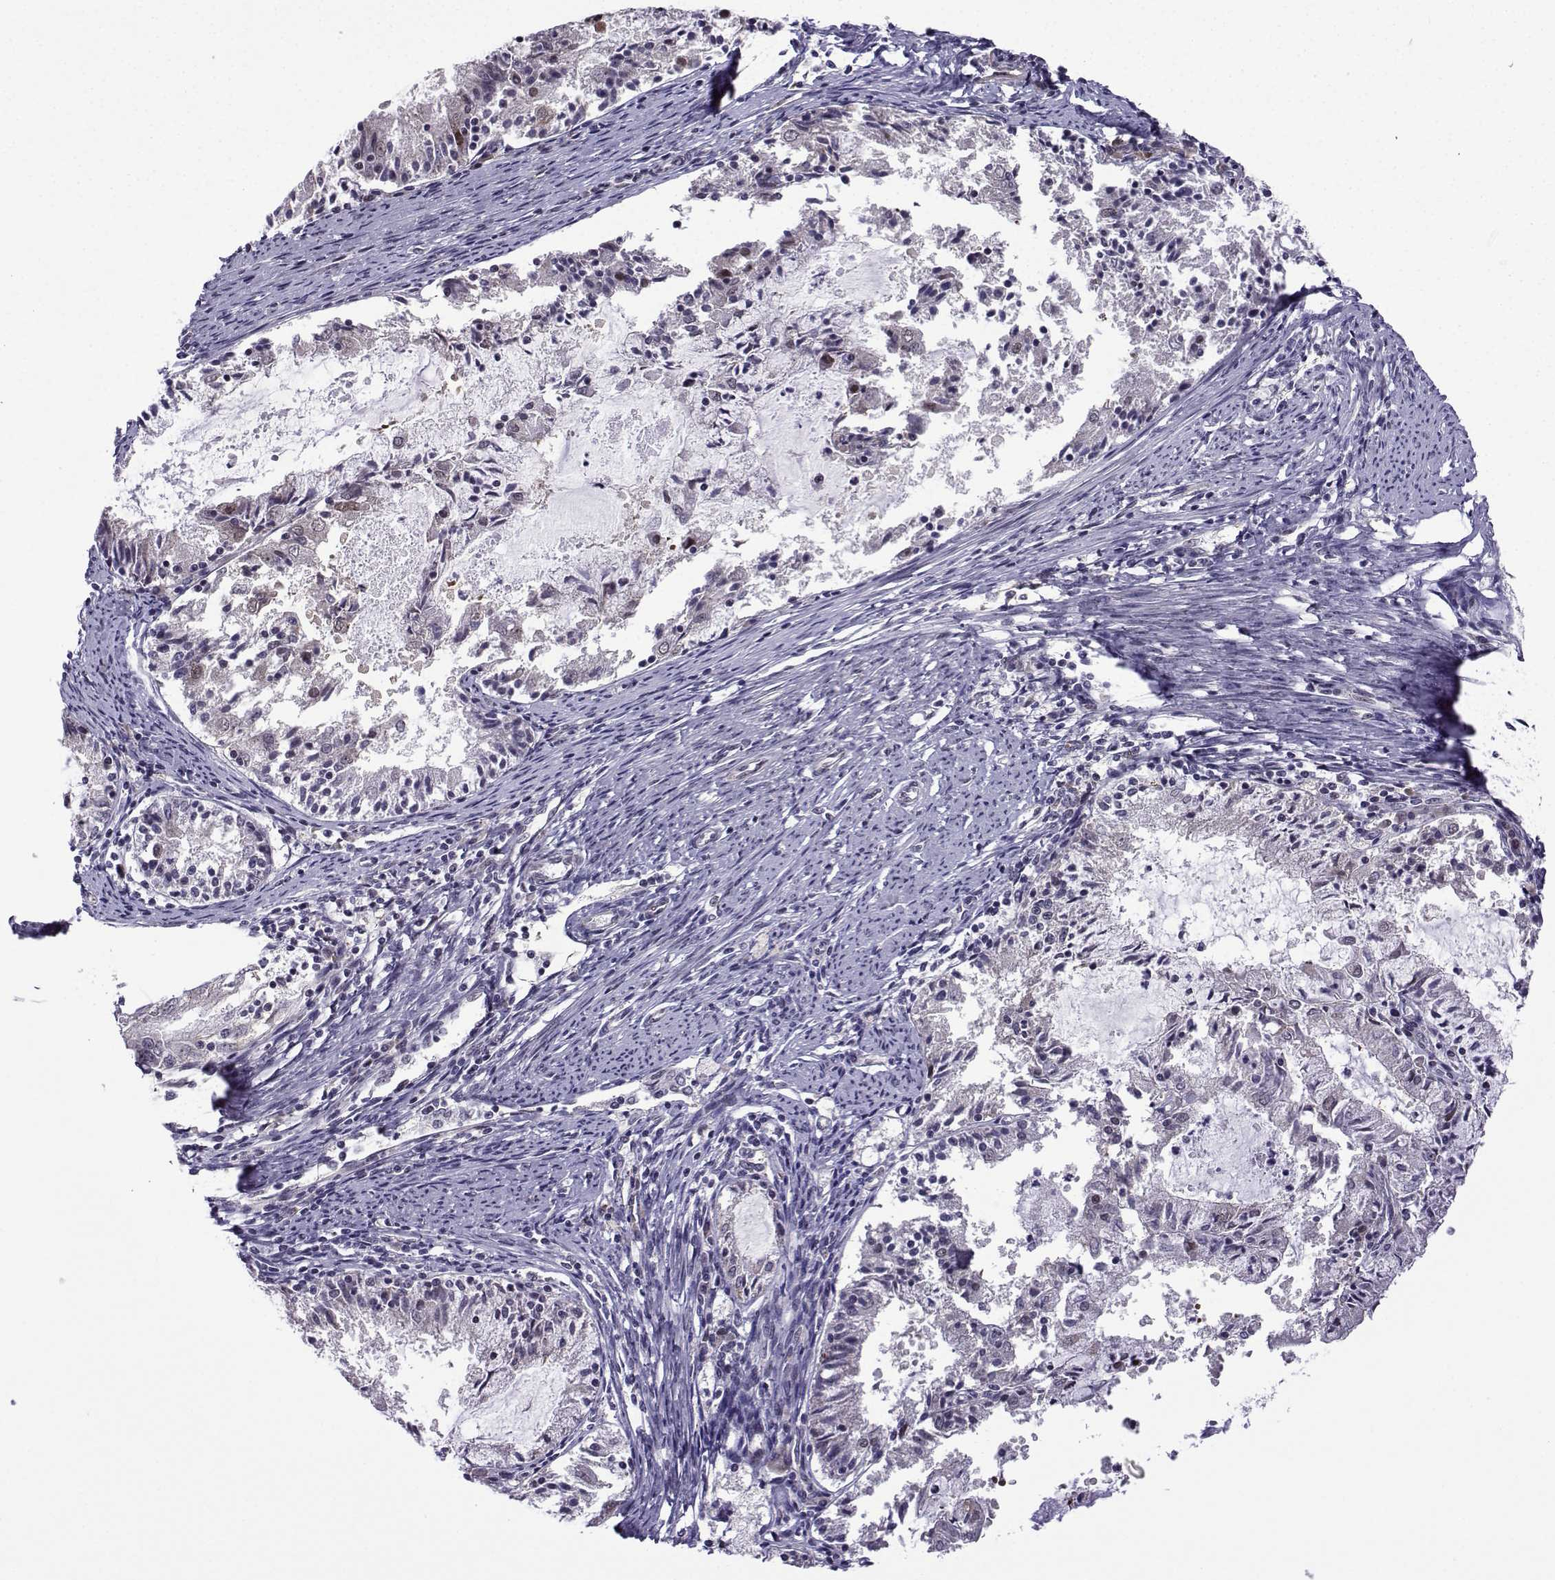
{"staining": {"intensity": "weak", "quantity": "<25%", "location": "cytoplasmic/membranous"}, "tissue": "endometrial cancer", "cell_type": "Tumor cells", "image_type": "cancer", "snomed": [{"axis": "morphology", "description": "Adenocarcinoma, NOS"}, {"axis": "topography", "description": "Endometrium"}], "caption": "Tumor cells show no significant staining in endometrial adenocarcinoma.", "gene": "FGF3", "patient": {"sex": "female", "age": 57}}